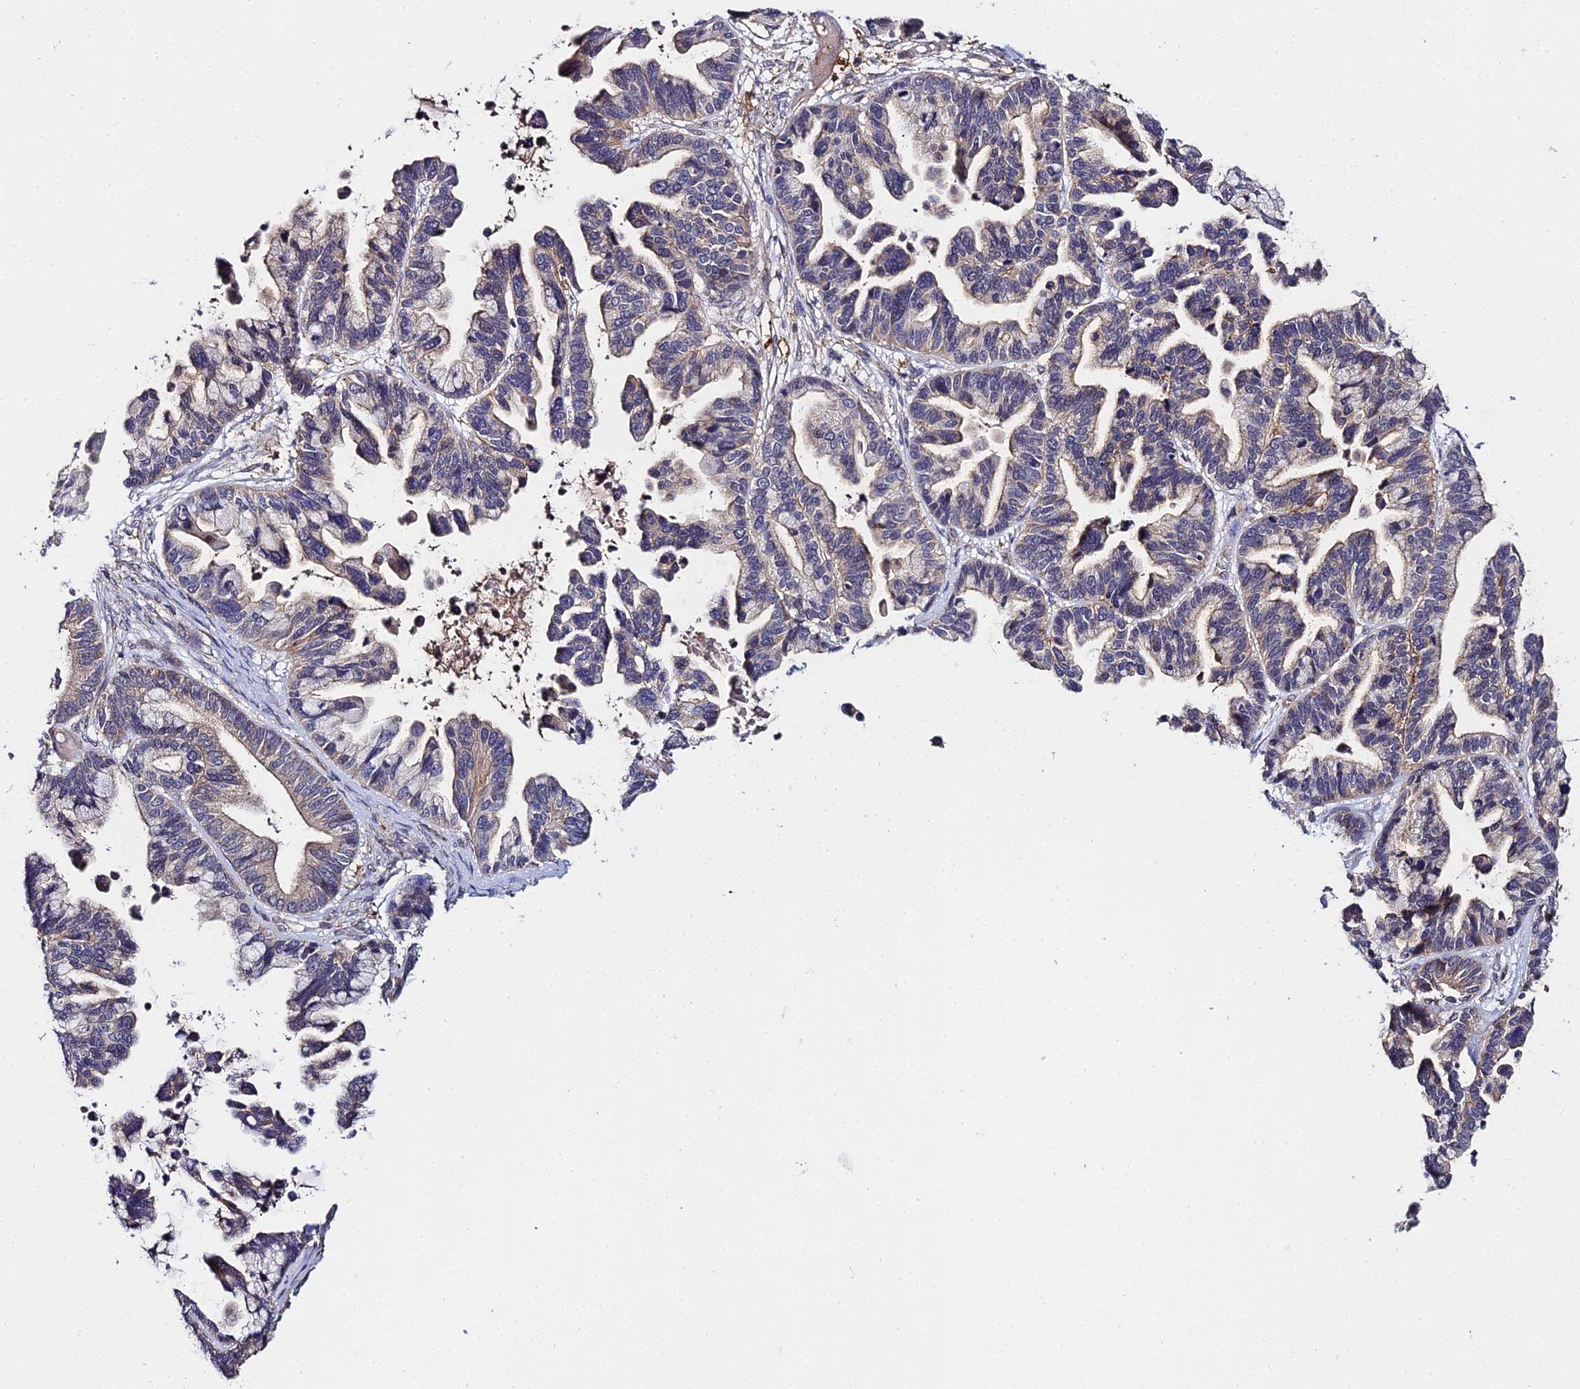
{"staining": {"intensity": "moderate", "quantity": "25%-75%", "location": "cytoplasmic/membranous"}, "tissue": "ovarian cancer", "cell_type": "Tumor cells", "image_type": "cancer", "snomed": [{"axis": "morphology", "description": "Cystadenocarcinoma, serous, NOS"}, {"axis": "topography", "description": "Ovary"}], "caption": "Immunohistochemical staining of human ovarian serous cystadenocarcinoma exhibits moderate cytoplasmic/membranous protein positivity in about 25%-75% of tumor cells. (DAB IHC with brightfield microscopy, high magnification).", "gene": "ZBED8", "patient": {"sex": "female", "age": 56}}